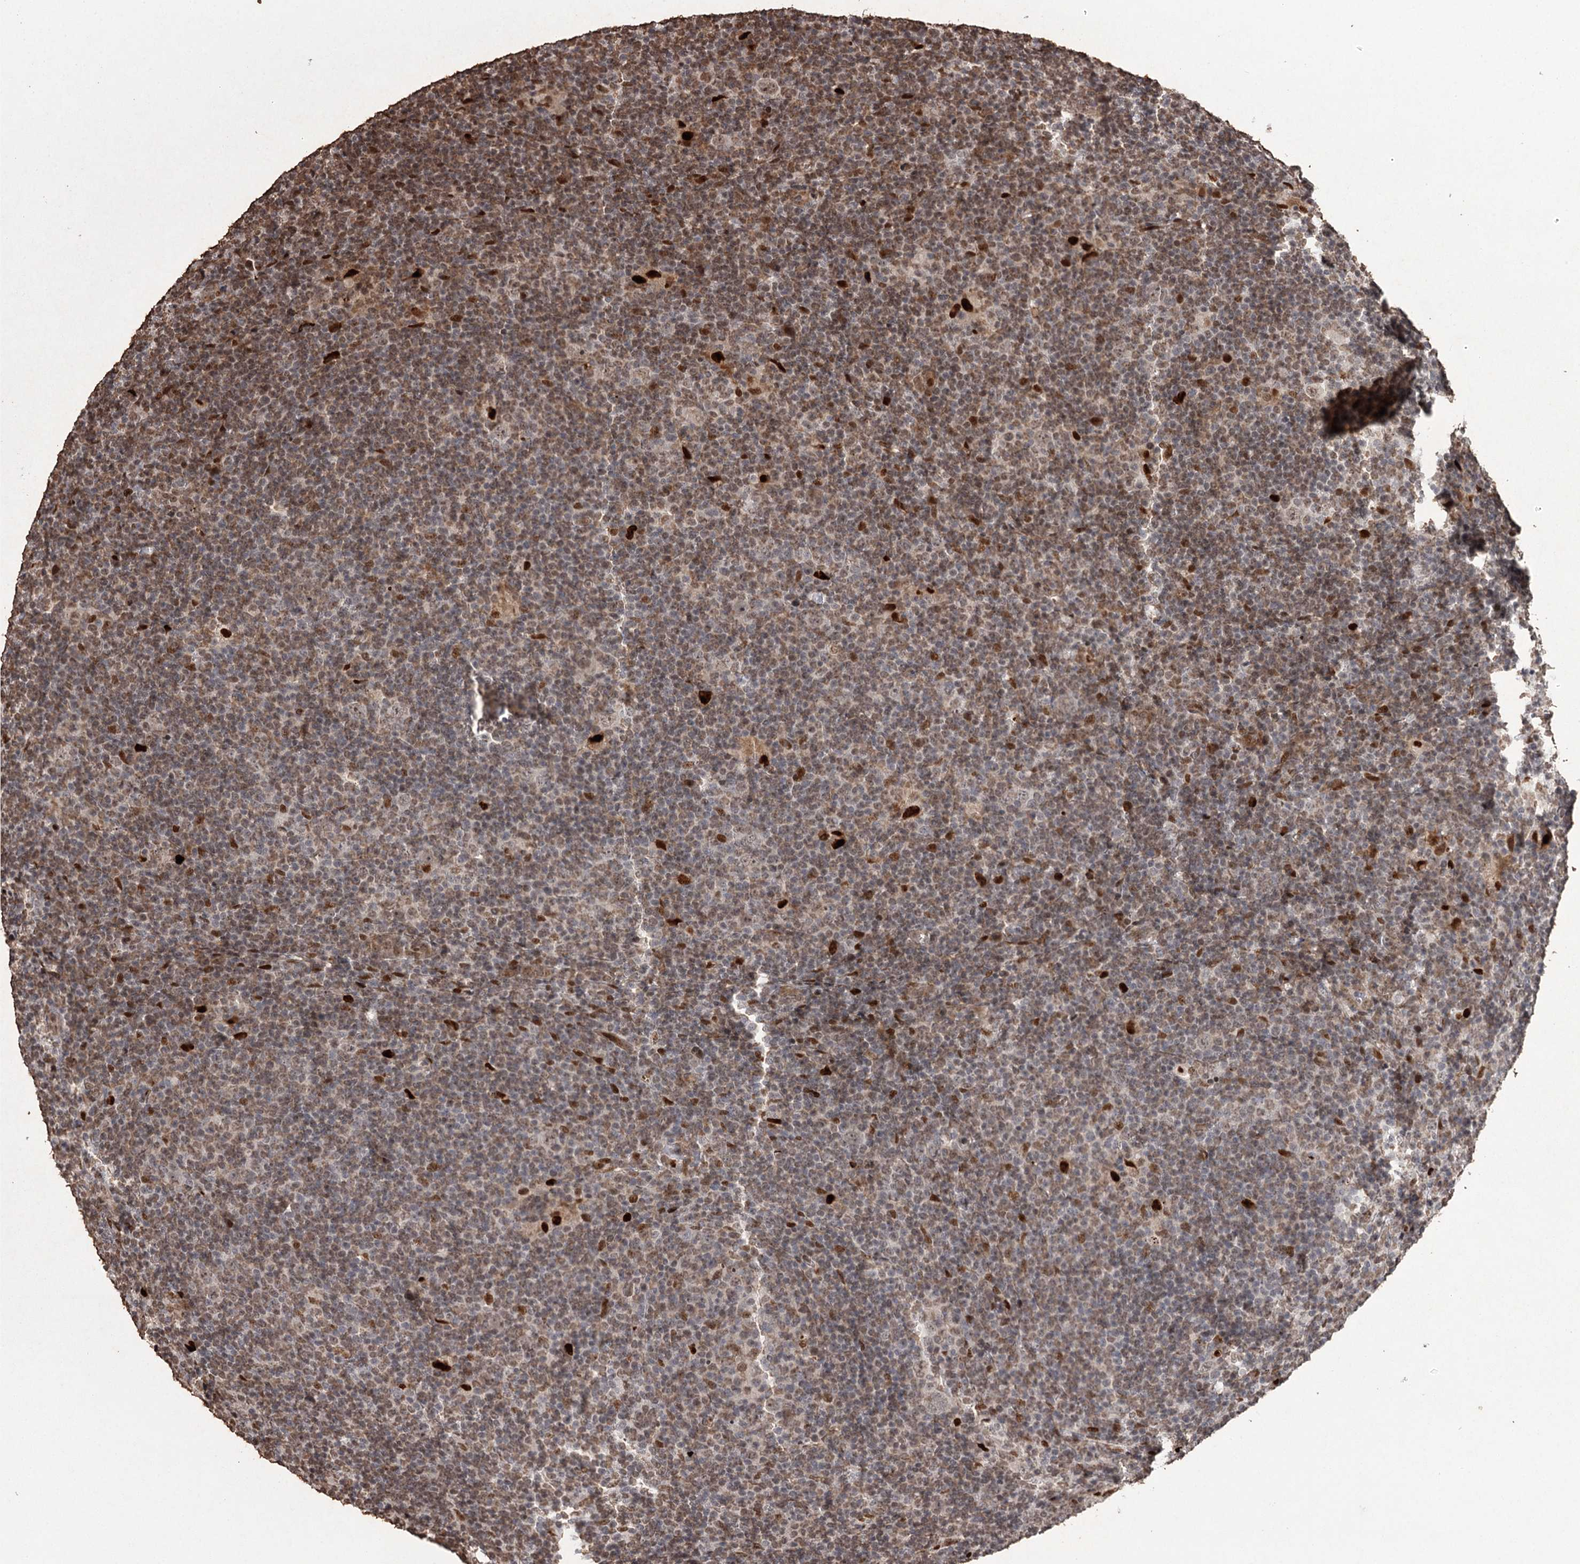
{"staining": {"intensity": "moderate", "quantity": ">75%", "location": "nuclear"}, "tissue": "lymphoma", "cell_type": "Tumor cells", "image_type": "cancer", "snomed": [{"axis": "morphology", "description": "Hodgkin's disease, NOS"}, {"axis": "topography", "description": "Lymph node"}], "caption": "Human Hodgkin's disease stained with a protein marker demonstrates moderate staining in tumor cells.", "gene": "THYN1", "patient": {"sex": "female", "age": 57}}